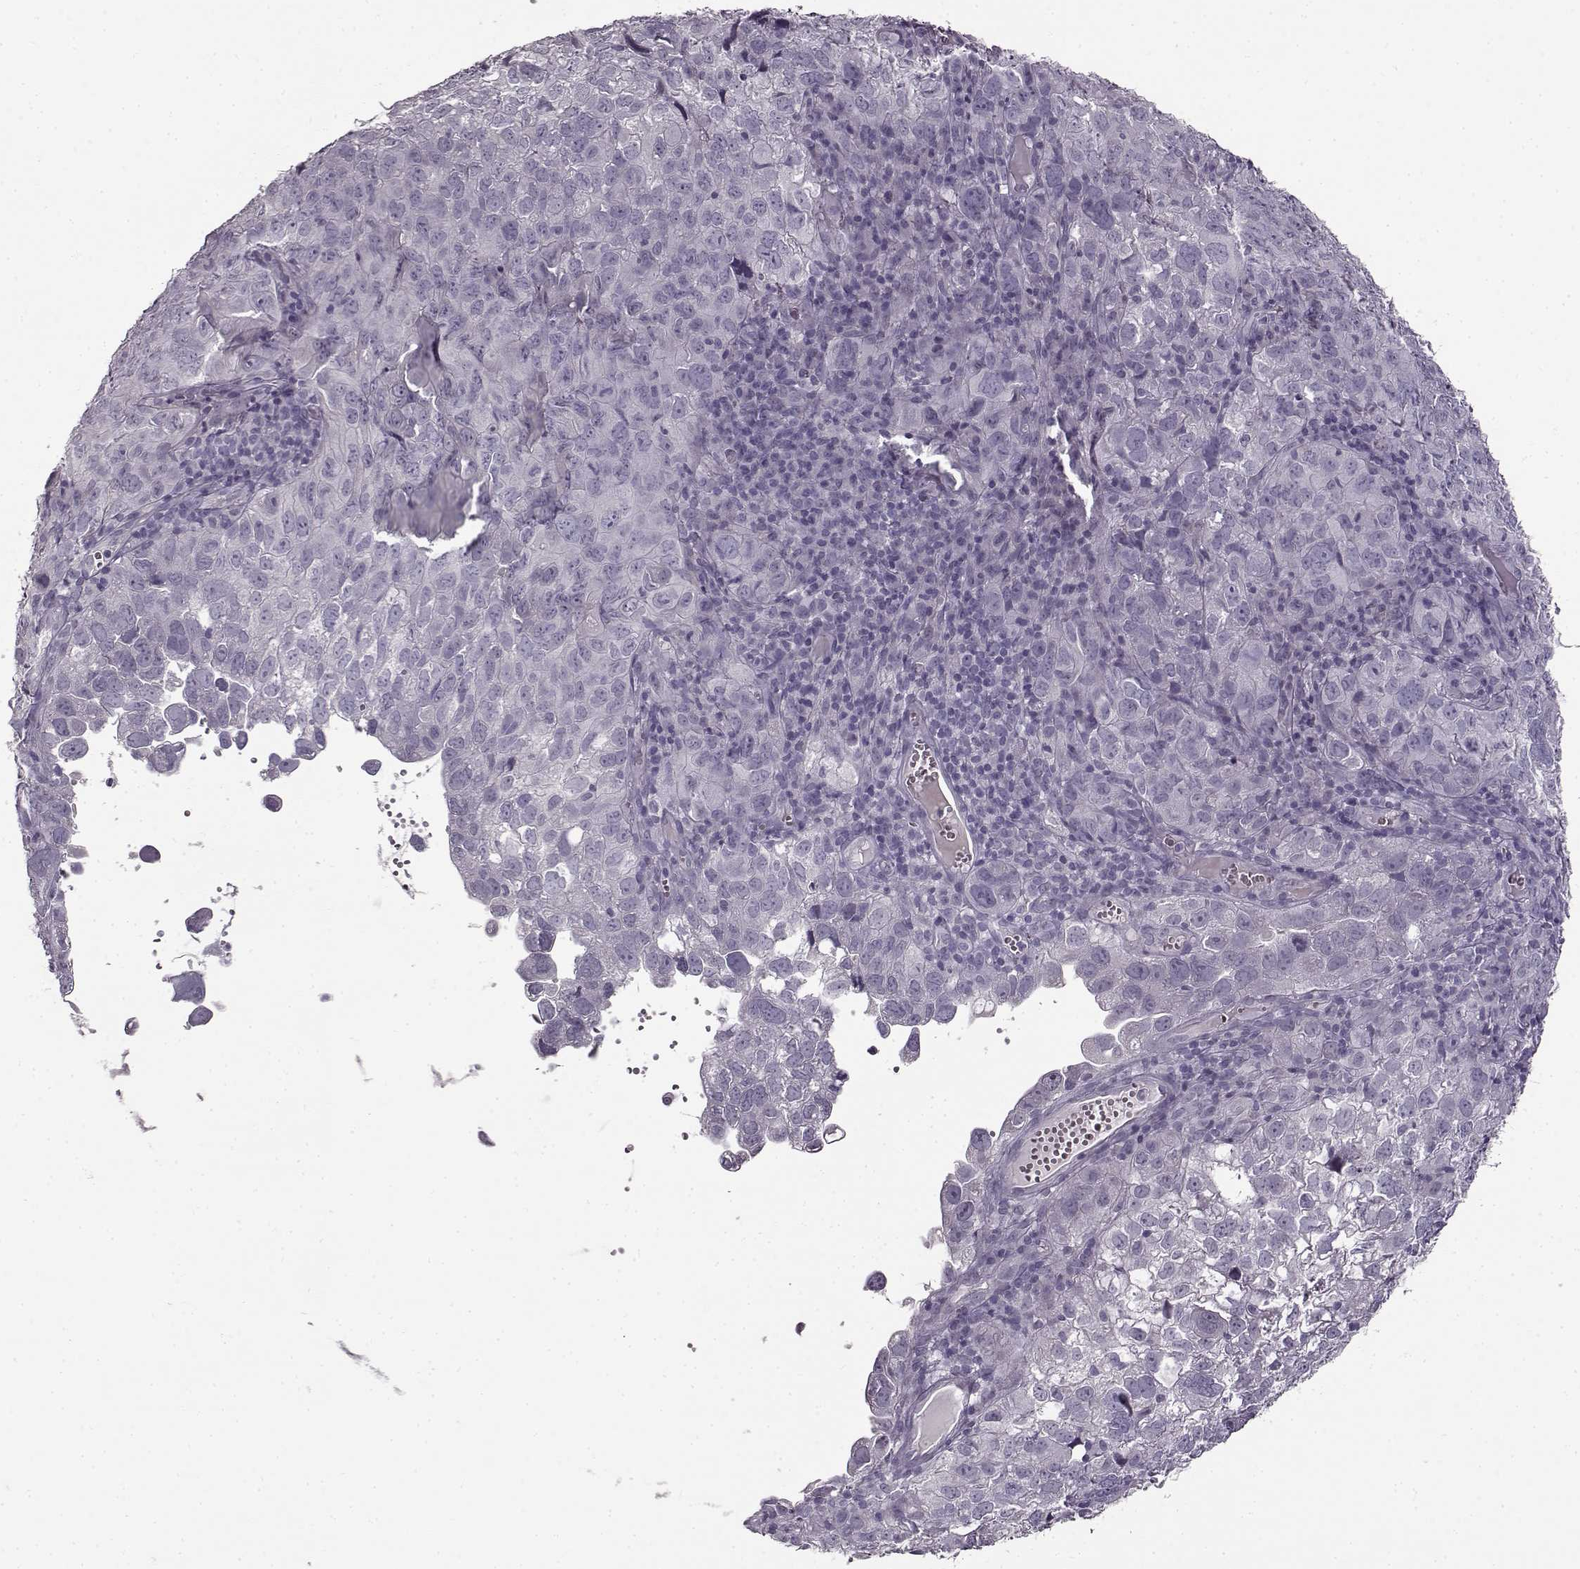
{"staining": {"intensity": "negative", "quantity": "none", "location": "none"}, "tissue": "cervical cancer", "cell_type": "Tumor cells", "image_type": "cancer", "snomed": [{"axis": "morphology", "description": "Squamous cell carcinoma, NOS"}, {"axis": "topography", "description": "Cervix"}], "caption": "This is an immunohistochemistry histopathology image of cervical squamous cell carcinoma. There is no staining in tumor cells.", "gene": "FSHB", "patient": {"sex": "female", "age": 55}}